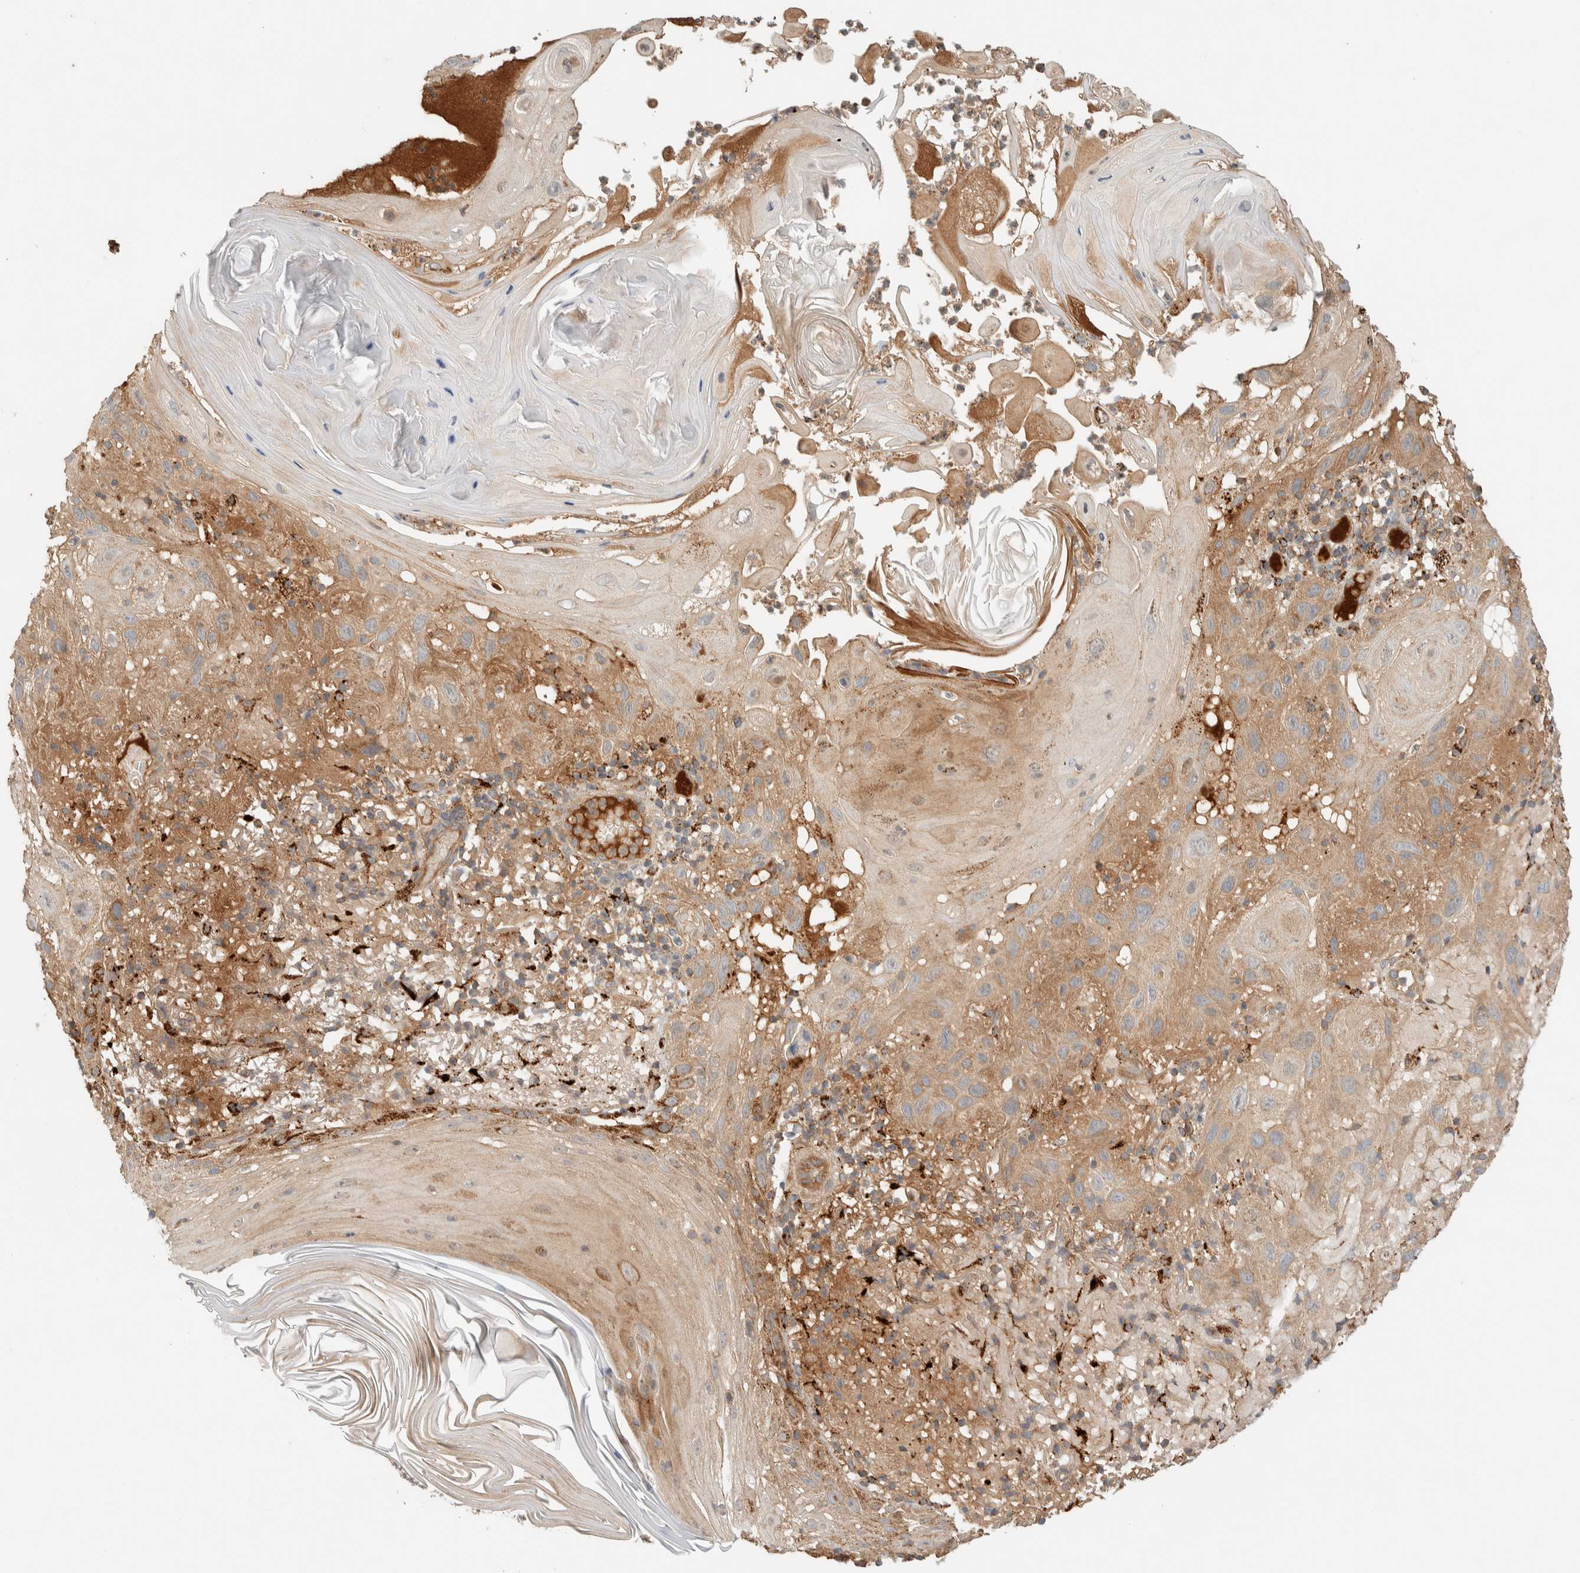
{"staining": {"intensity": "moderate", "quantity": ">75%", "location": "cytoplasmic/membranous"}, "tissue": "skin cancer", "cell_type": "Tumor cells", "image_type": "cancer", "snomed": [{"axis": "morphology", "description": "Squamous cell carcinoma, NOS"}, {"axis": "topography", "description": "Skin"}], "caption": "There is medium levels of moderate cytoplasmic/membranous positivity in tumor cells of squamous cell carcinoma (skin), as demonstrated by immunohistochemical staining (brown color).", "gene": "FAM167A", "patient": {"sex": "female", "age": 96}}